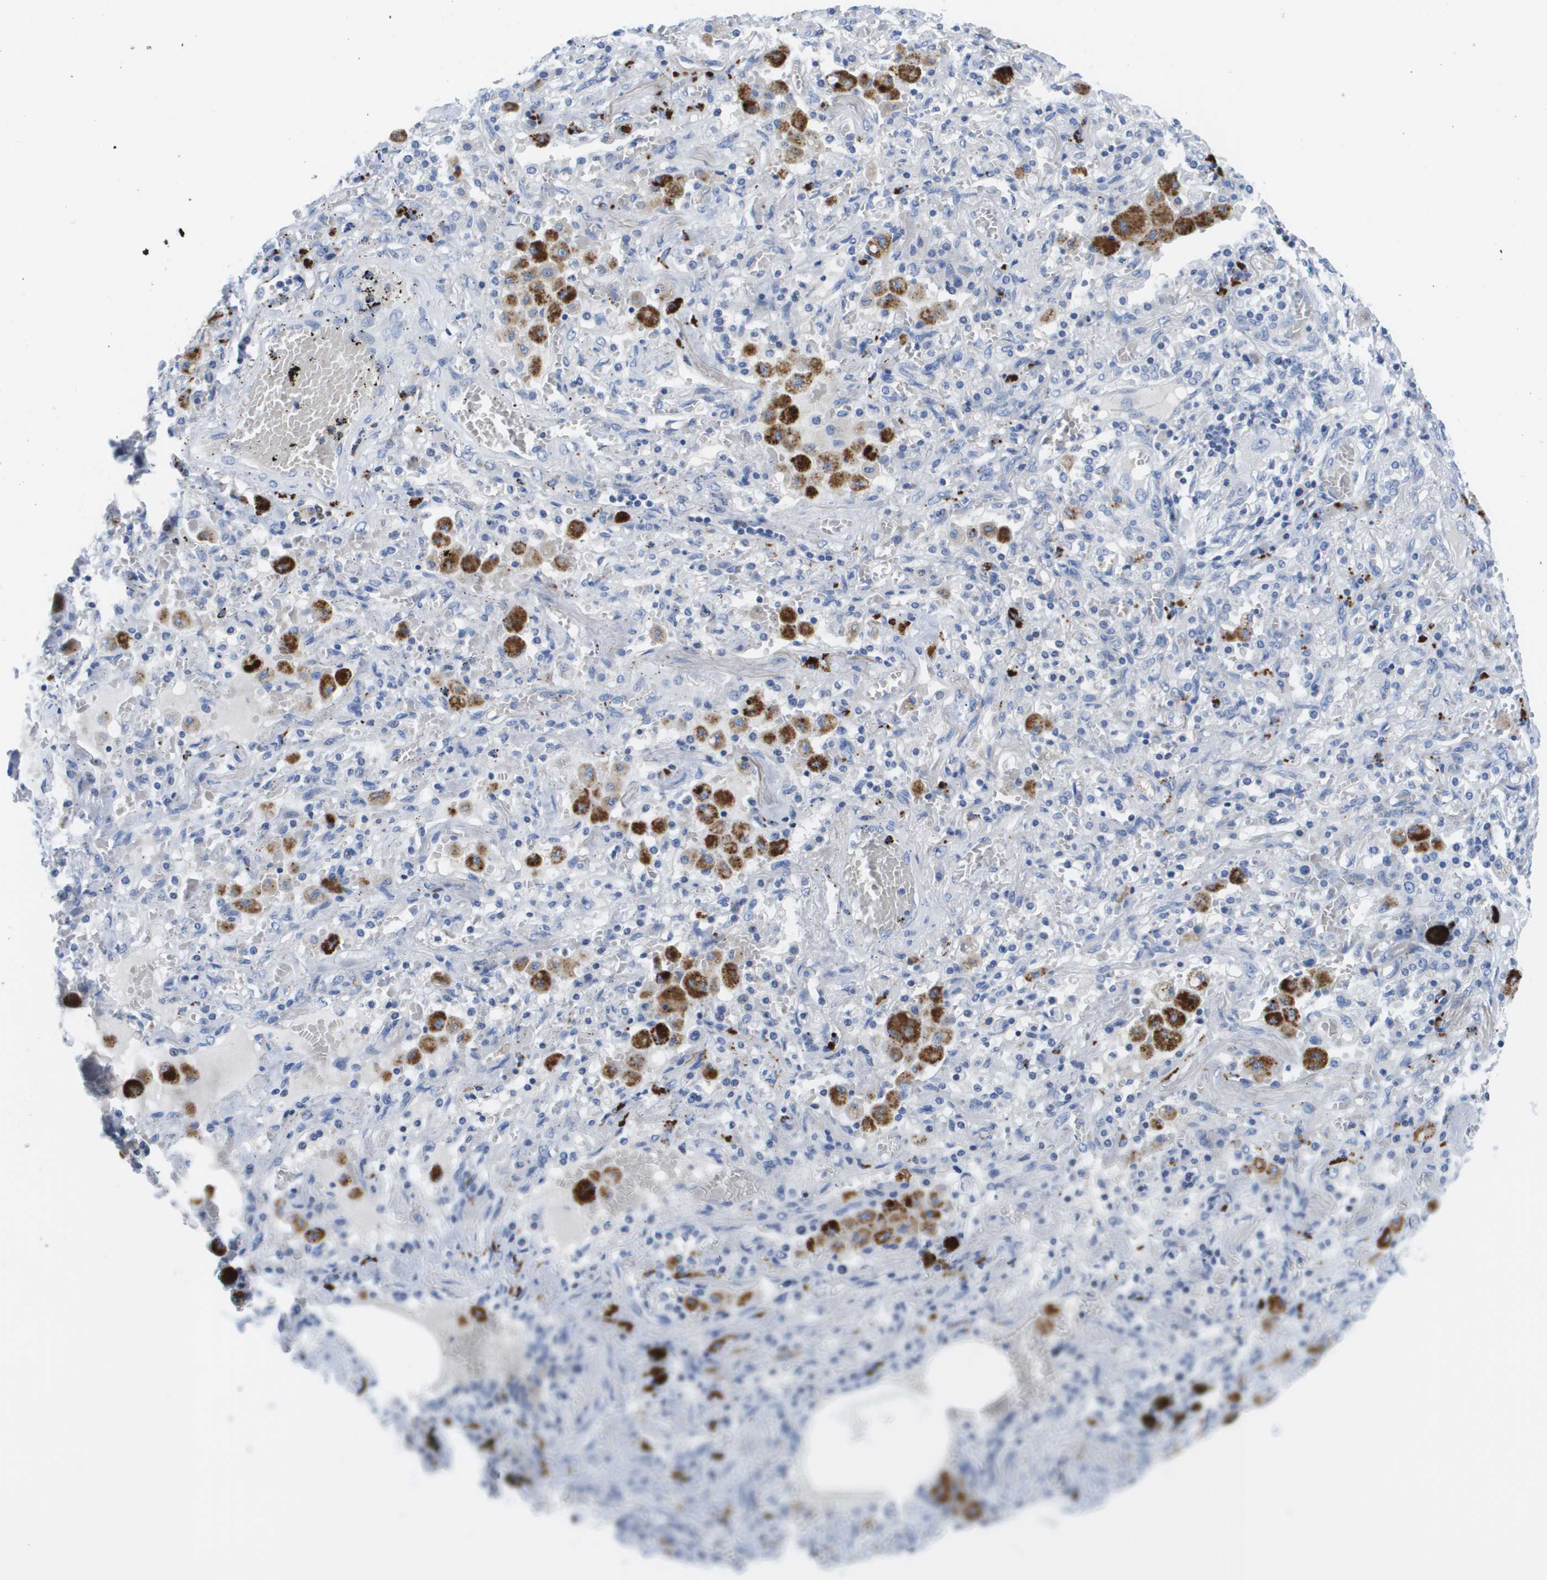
{"staining": {"intensity": "negative", "quantity": "none", "location": "none"}, "tissue": "lung cancer", "cell_type": "Tumor cells", "image_type": "cancer", "snomed": [{"axis": "morphology", "description": "Squamous cell carcinoma, NOS"}, {"axis": "topography", "description": "Lung"}], "caption": "High power microscopy micrograph of an immunohistochemistry micrograph of squamous cell carcinoma (lung), revealing no significant staining in tumor cells.", "gene": "MS4A1", "patient": {"sex": "female", "age": 47}}